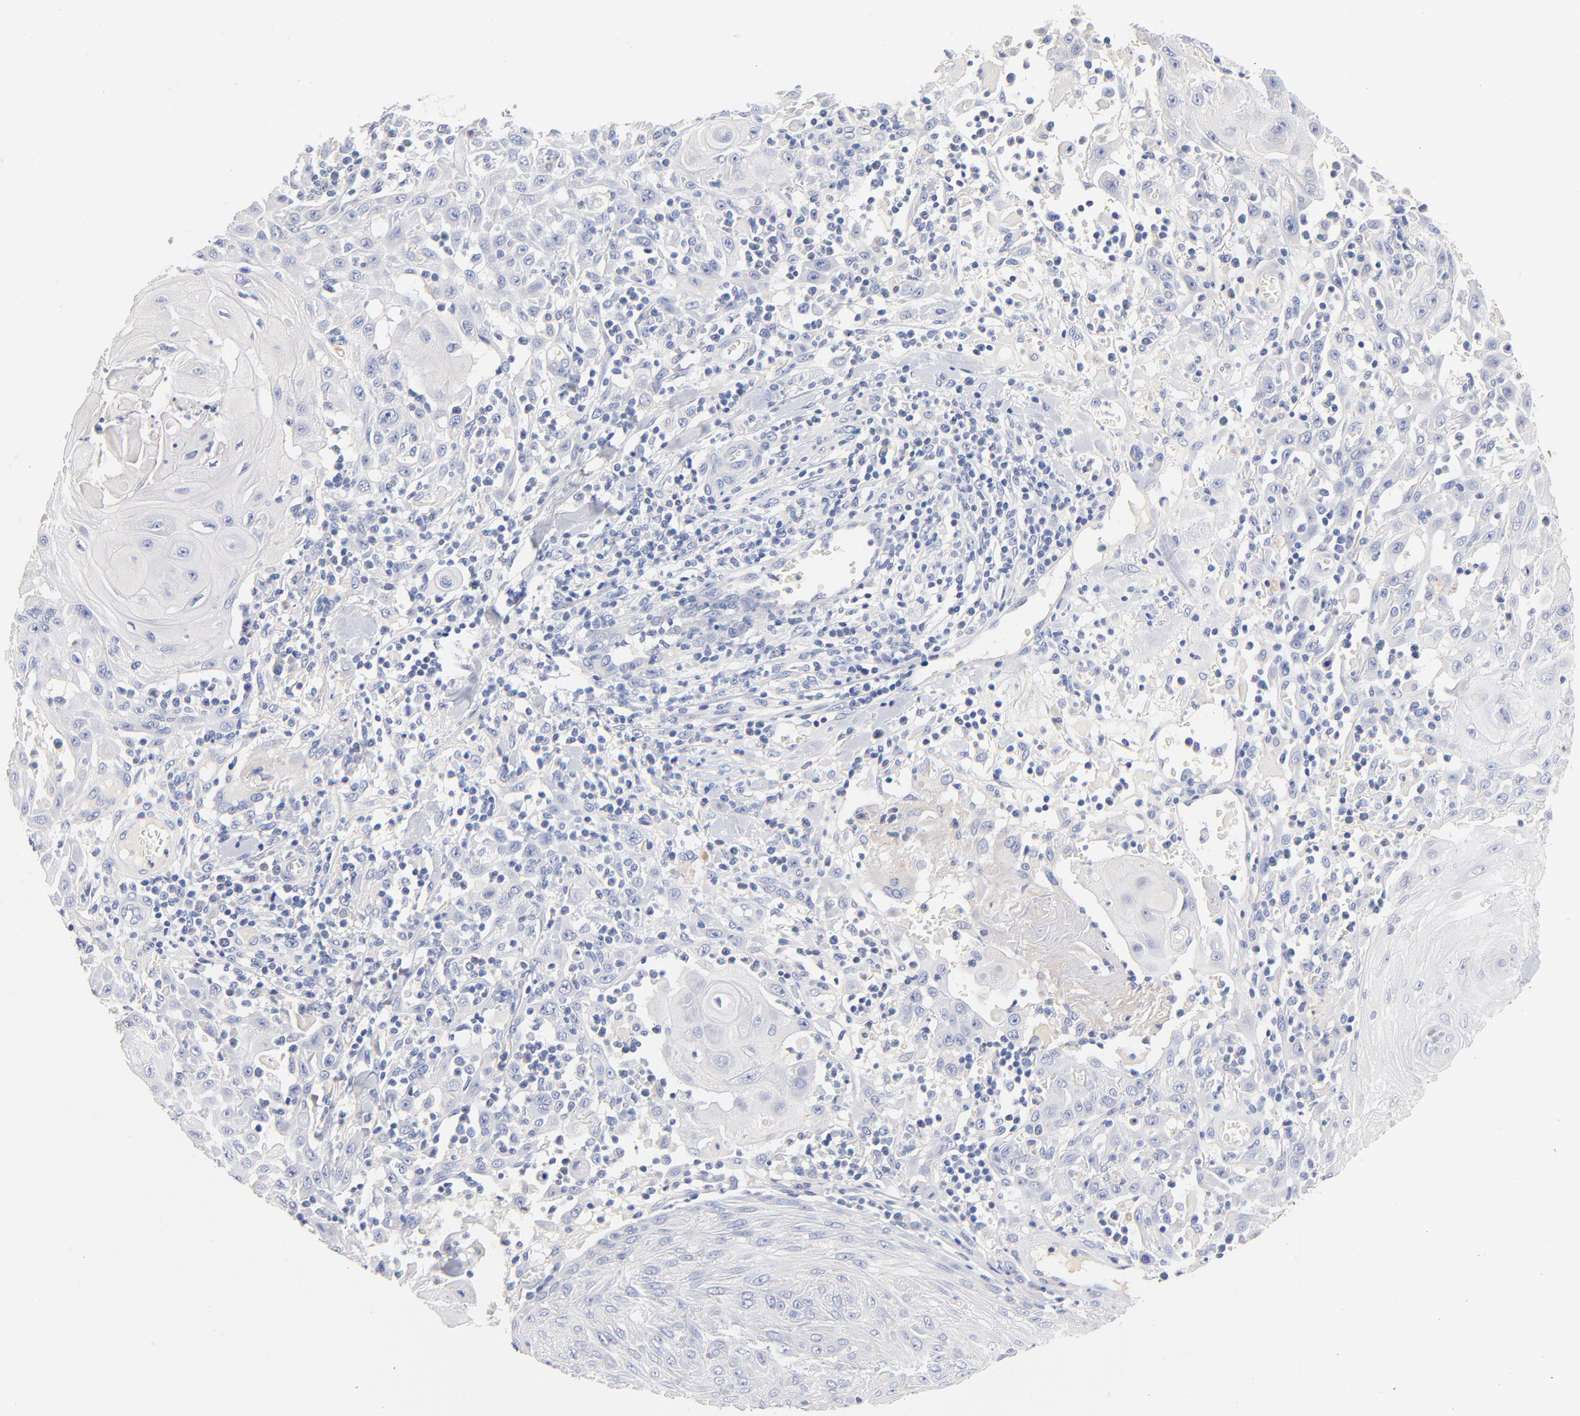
{"staining": {"intensity": "negative", "quantity": "none", "location": "none"}, "tissue": "skin cancer", "cell_type": "Tumor cells", "image_type": "cancer", "snomed": [{"axis": "morphology", "description": "Squamous cell carcinoma, NOS"}, {"axis": "topography", "description": "Skin"}], "caption": "Human skin squamous cell carcinoma stained for a protein using IHC shows no staining in tumor cells.", "gene": "CPS1", "patient": {"sex": "male", "age": 24}}